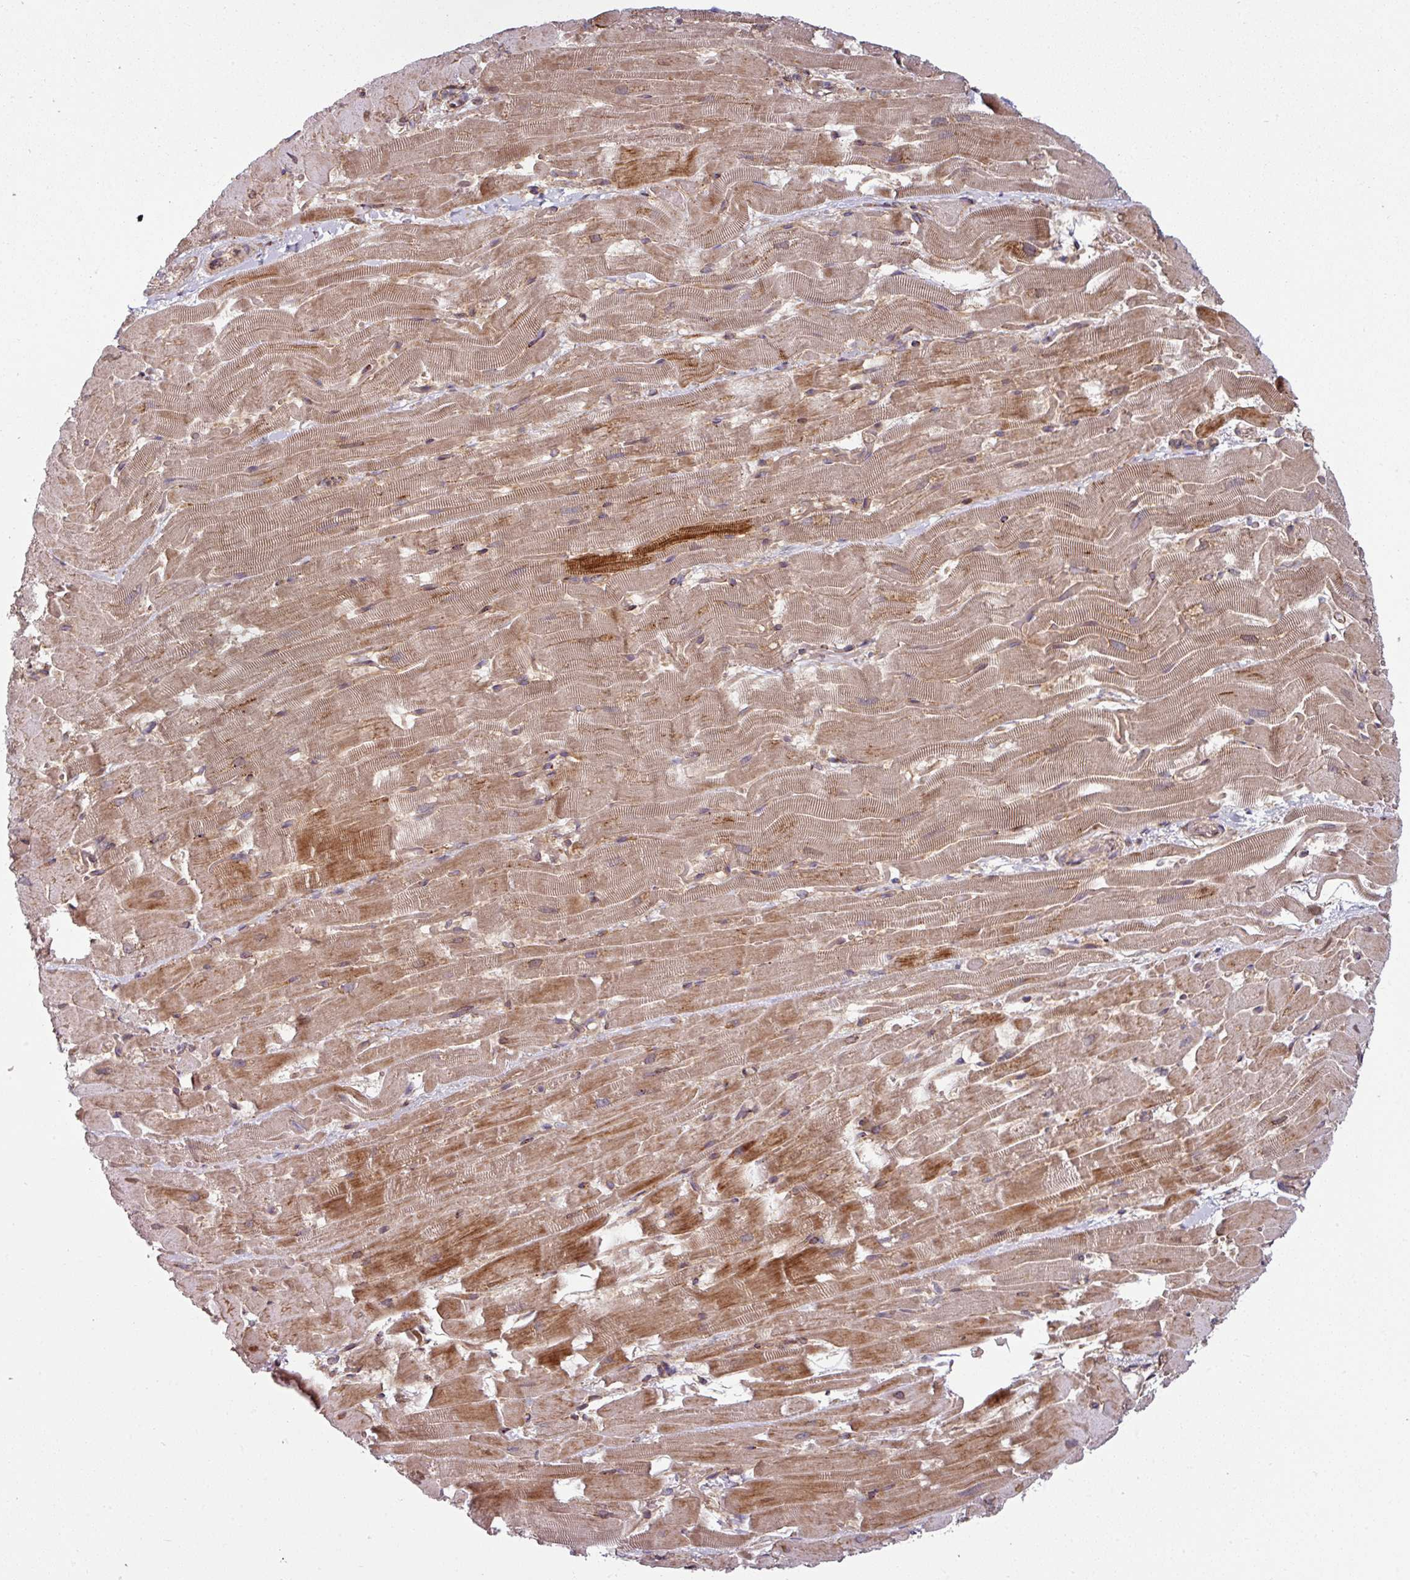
{"staining": {"intensity": "moderate", "quantity": ">75%", "location": "cytoplasmic/membranous"}, "tissue": "heart muscle", "cell_type": "Cardiomyocytes", "image_type": "normal", "snomed": [{"axis": "morphology", "description": "Normal tissue, NOS"}, {"axis": "topography", "description": "Heart"}], "caption": "Immunohistochemistry (IHC) micrograph of unremarkable heart muscle: human heart muscle stained using immunohistochemistry shows medium levels of moderate protein expression localized specifically in the cytoplasmic/membranous of cardiomyocytes, appearing as a cytoplasmic/membranous brown color.", "gene": "RAB5A", "patient": {"sex": "male", "age": 37}}